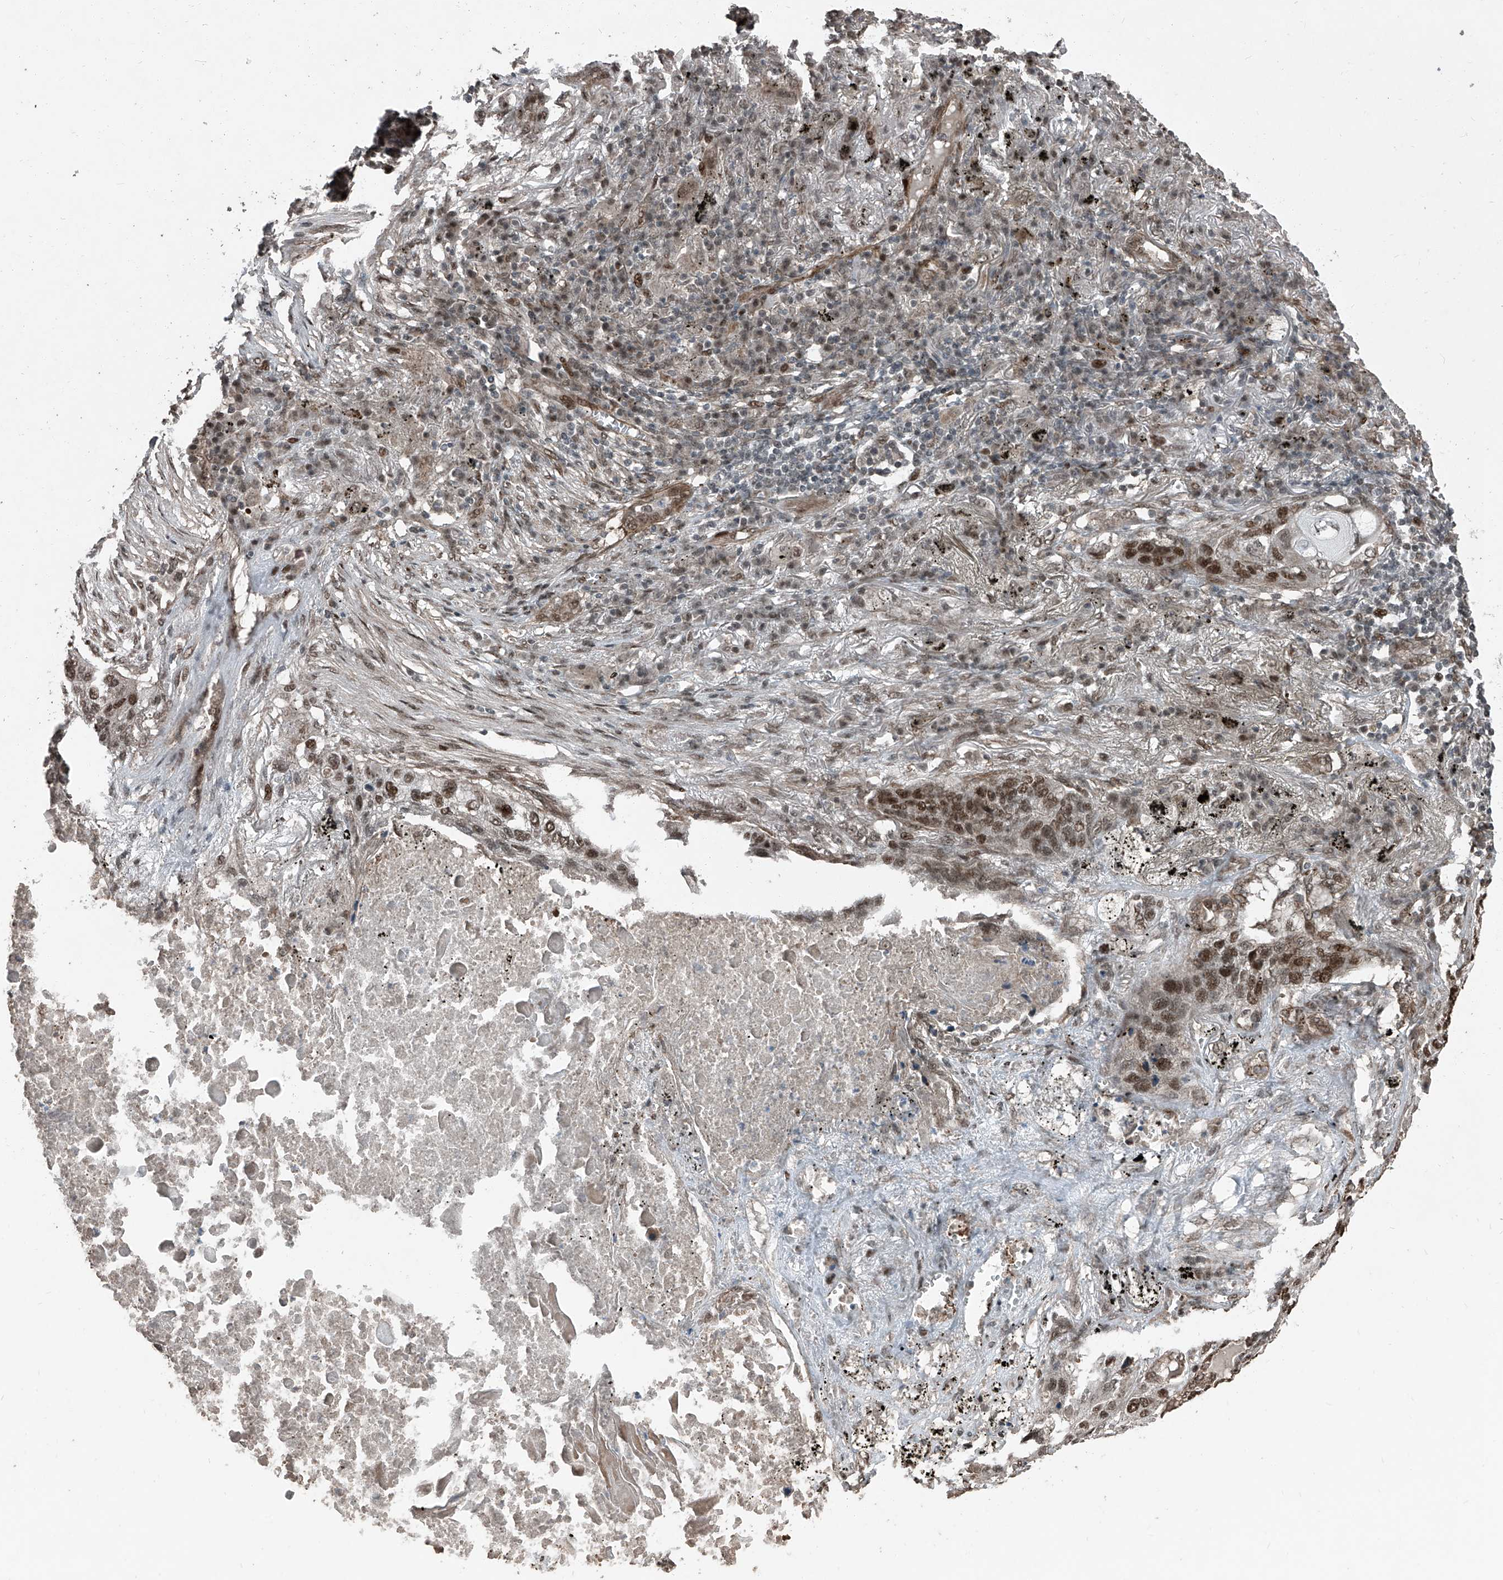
{"staining": {"intensity": "moderate", "quantity": ">75%", "location": "nuclear"}, "tissue": "lung cancer", "cell_type": "Tumor cells", "image_type": "cancer", "snomed": [{"axis": "morphology", "description": "Squamous cell carcinoma, NOS"}, {"axis": "topography", "description": "Lung"}], "caption": "This image exhibits immunohistochemistry staining of lung cancer, with medium moderate nuclear positivity in approximately >75% of tumor cells.", "gene": "ZNF570", "patient": {"sex": "female", "age": 63}}